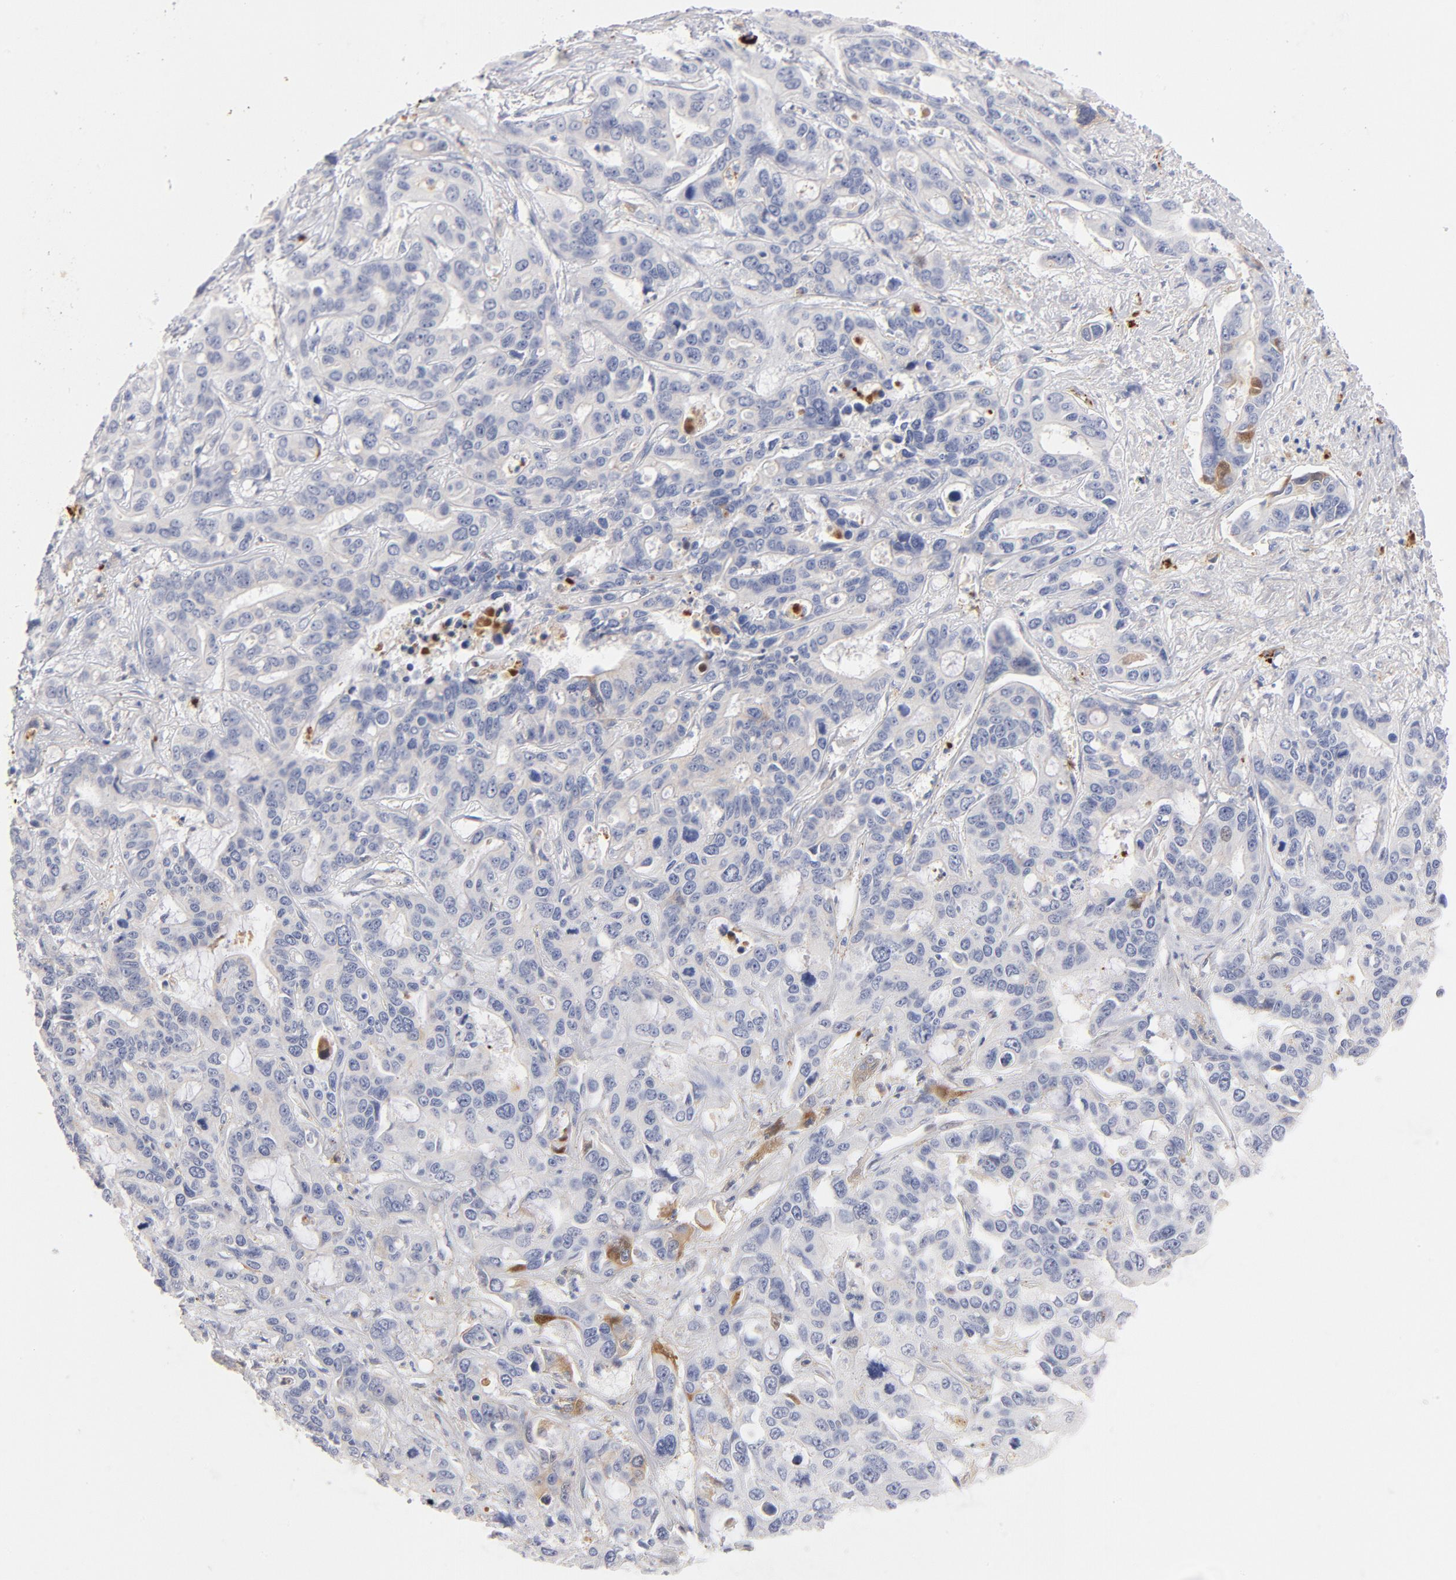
{"staining": {"intensity": "negative", "quantity": "none", "location": "none"}, "tissue": "liver cancer", "cell_type": "Tumor cells", "image_type": "cancer", "snomed": [{"axis": "morphology", "description": "Cholangiocarcinoma"}, {"axis": "topography", "description": "Liver"}], "caption": "Immunohistochemistry (IHC) micrograph of neoplastic tissue: cholangiocarcinoma (liver) stained with DAB demonstrates no significant protein staining in tumor cells.", "gene": "PLAT", "patient": {"sex": "female", "age": 65}}